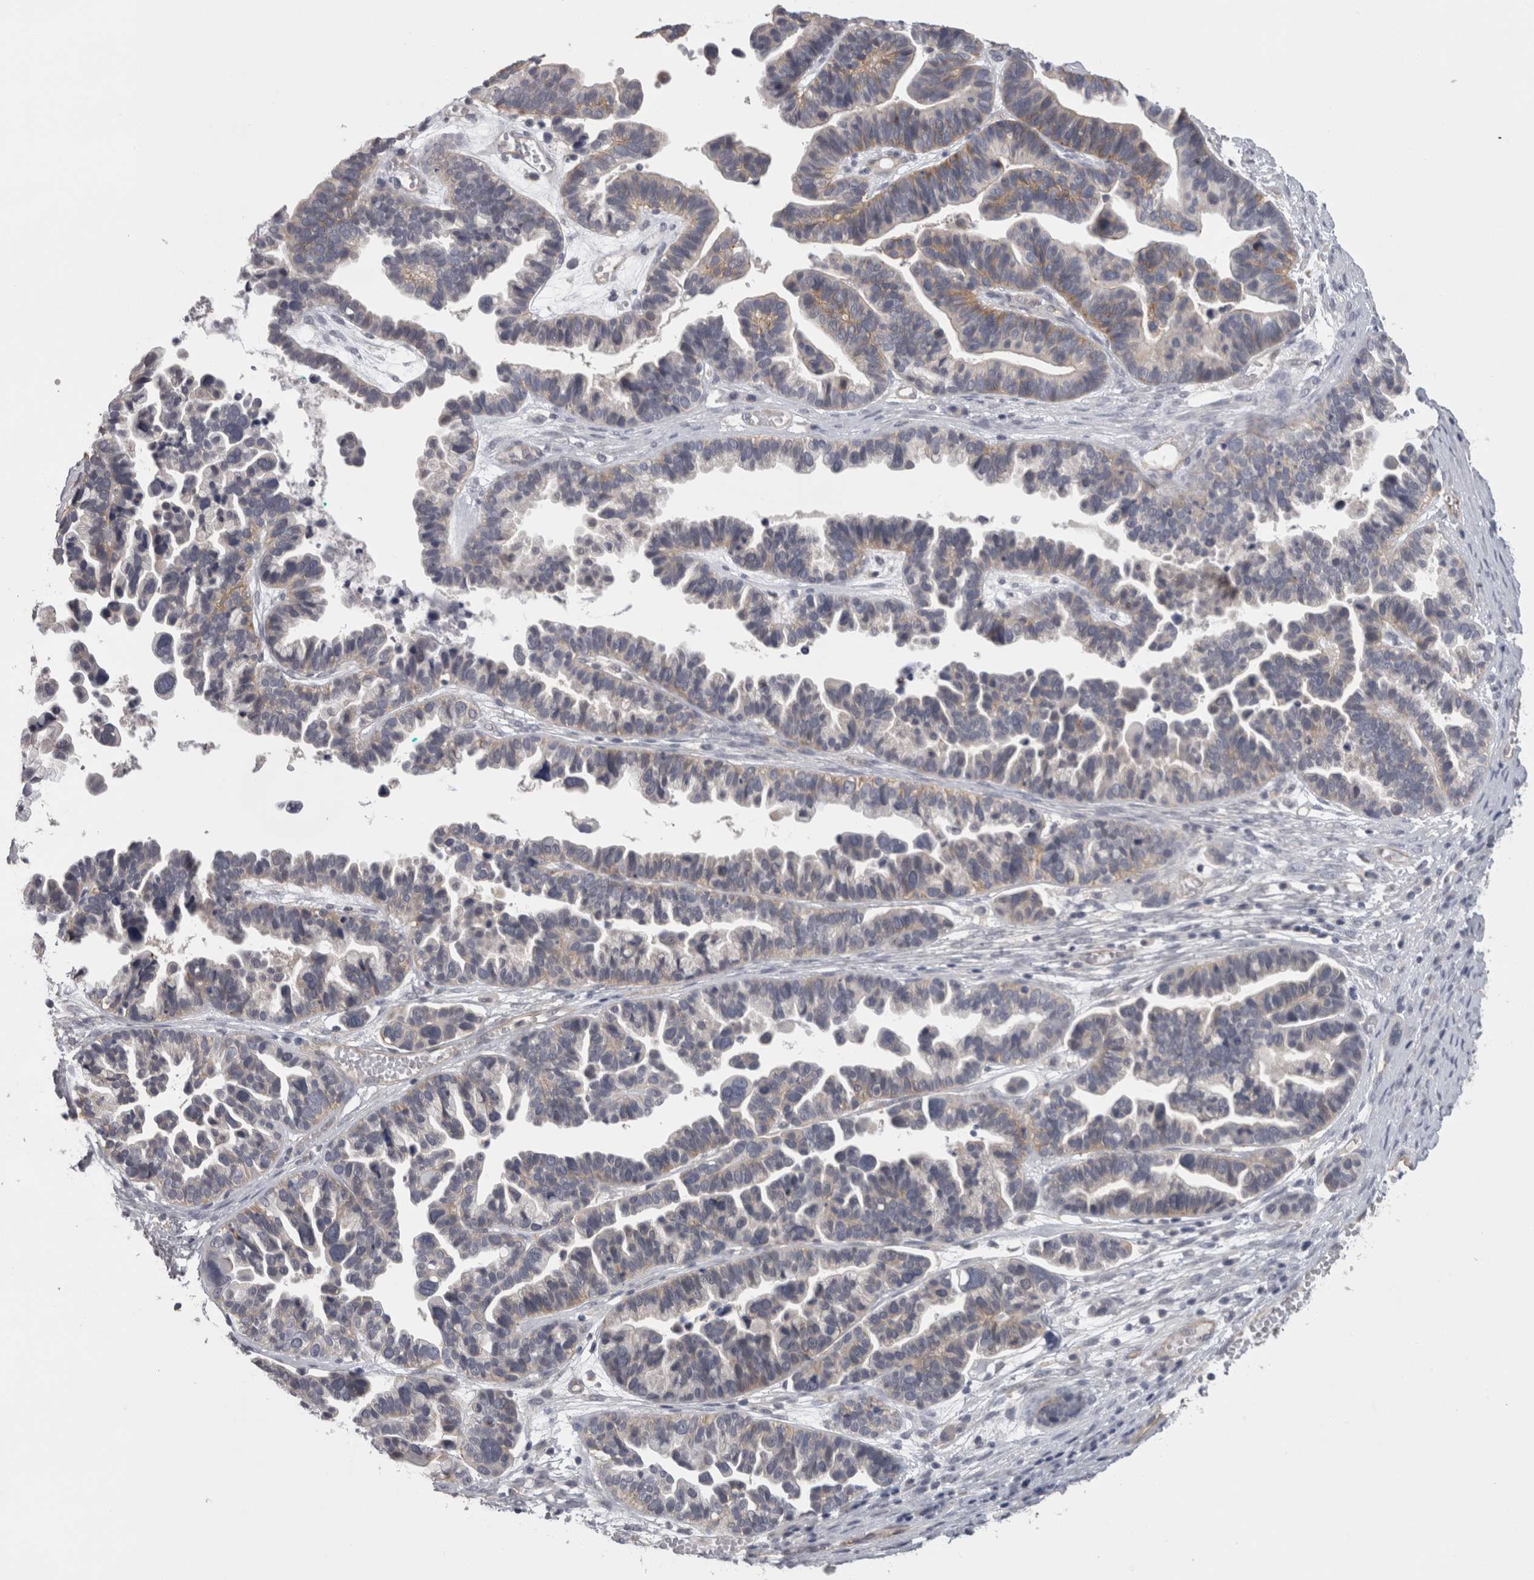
{"staining": {"intensity": "weak", "quantity": "<25%", "location": "cytoplasmic/membranous"}, "tissue": "ovarian cancer", "cell_type": "Tumor cells", "image_type": "cancer", "snomed": [{"axis": "morphology", "description": "Cystadenocarcinoma, serous, NOS"}, {"axis": "topography", "description": "Ovary"}], "caption": "This is an IHC photomicrograph of human ovarian cancer (serous cystadenocarcinoma). There is no positivity in tumor cells.", "gene": "LYZL6", "patient": {"sex": "female", "age": 56}}